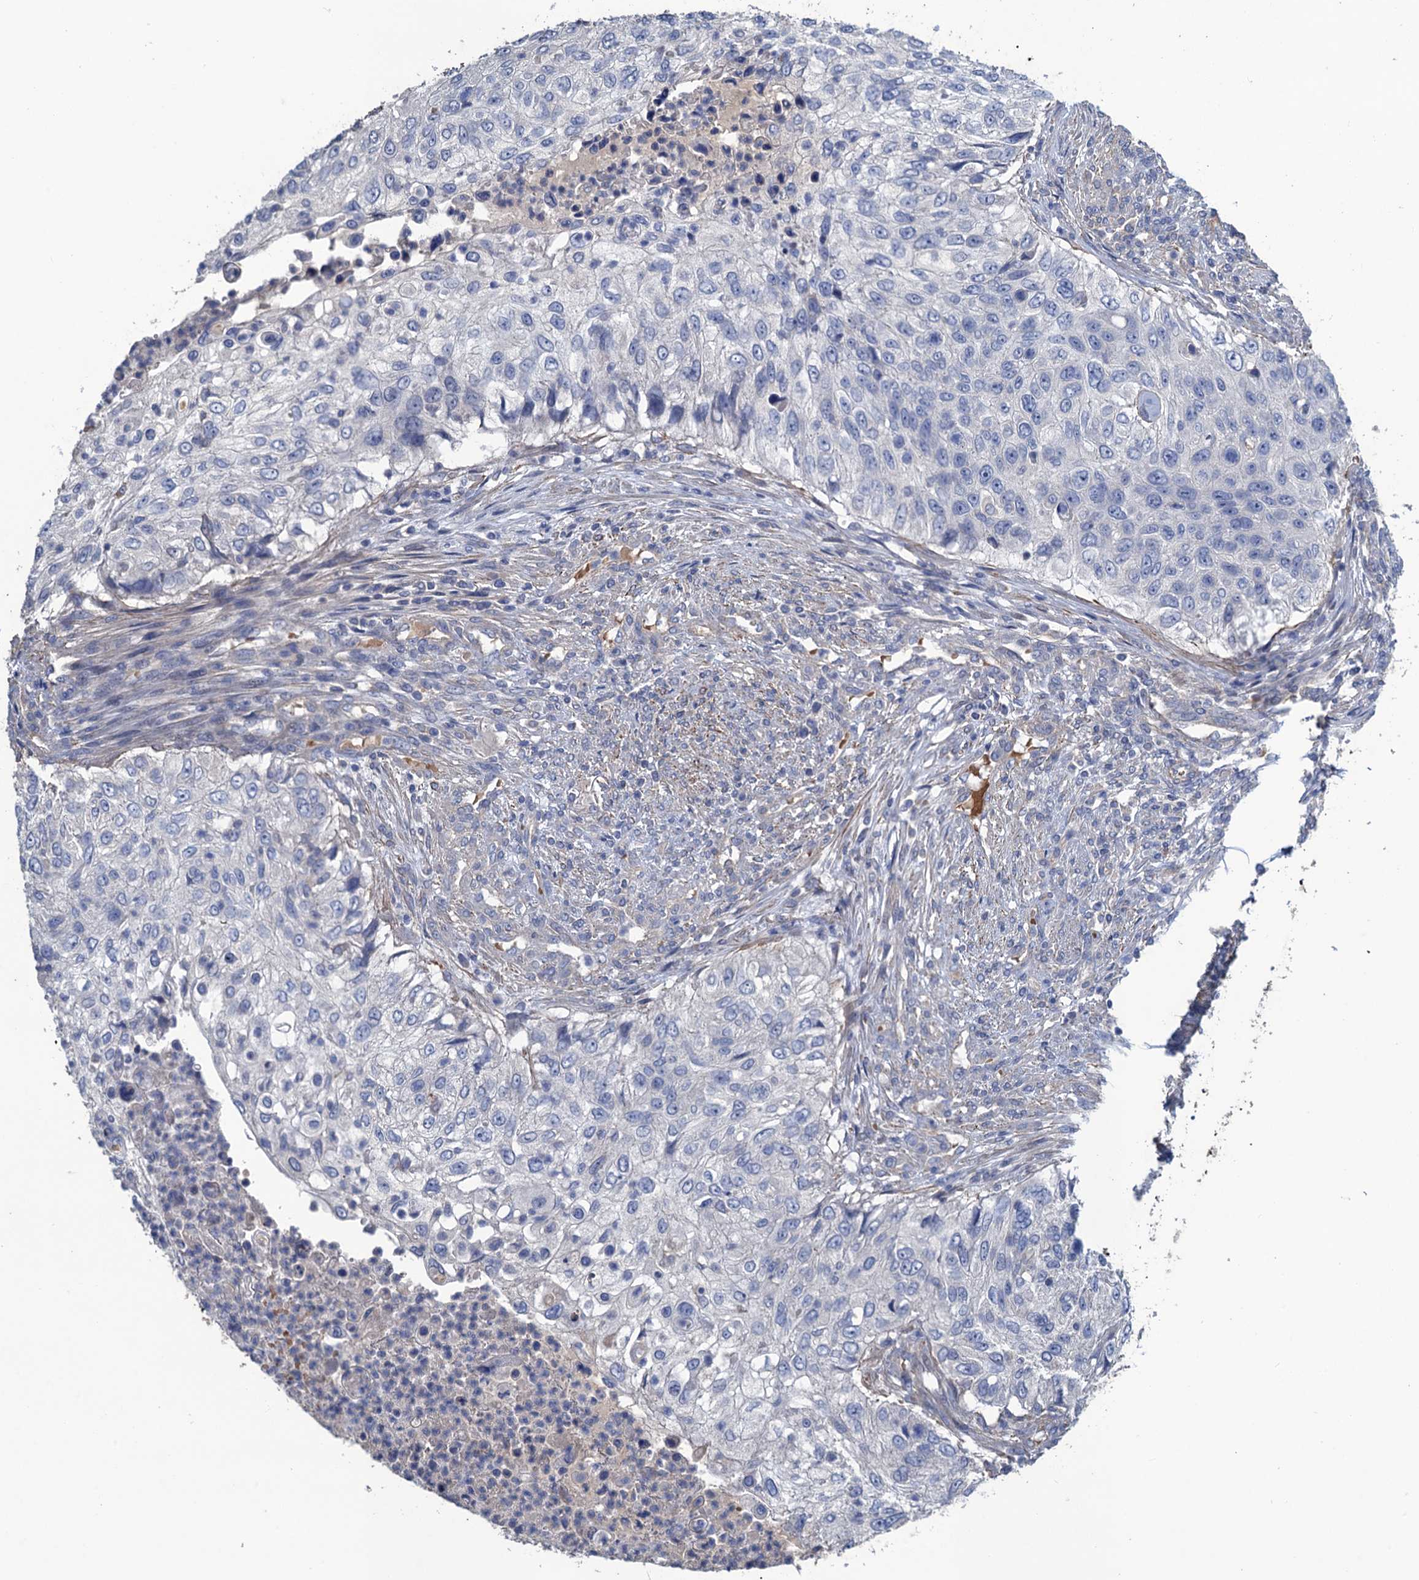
{"staining": {"intensity": "negative", "quantity": "none", "location": "none"}, "tissue": "urothelial cancer", "cell_type": "Tumor cells", "image_type": "cancer", "snomed": [{"axis": "morphology", "description": "Urothelial carcinoma, High grade"}, {"axis": "topography", "description": "Urinary bladder"}], "caption": "Tumor cells show no significant expression in urothelial cancer.", "gene": "SMCO3", "patient": {"sex": "female", "age": 60}}